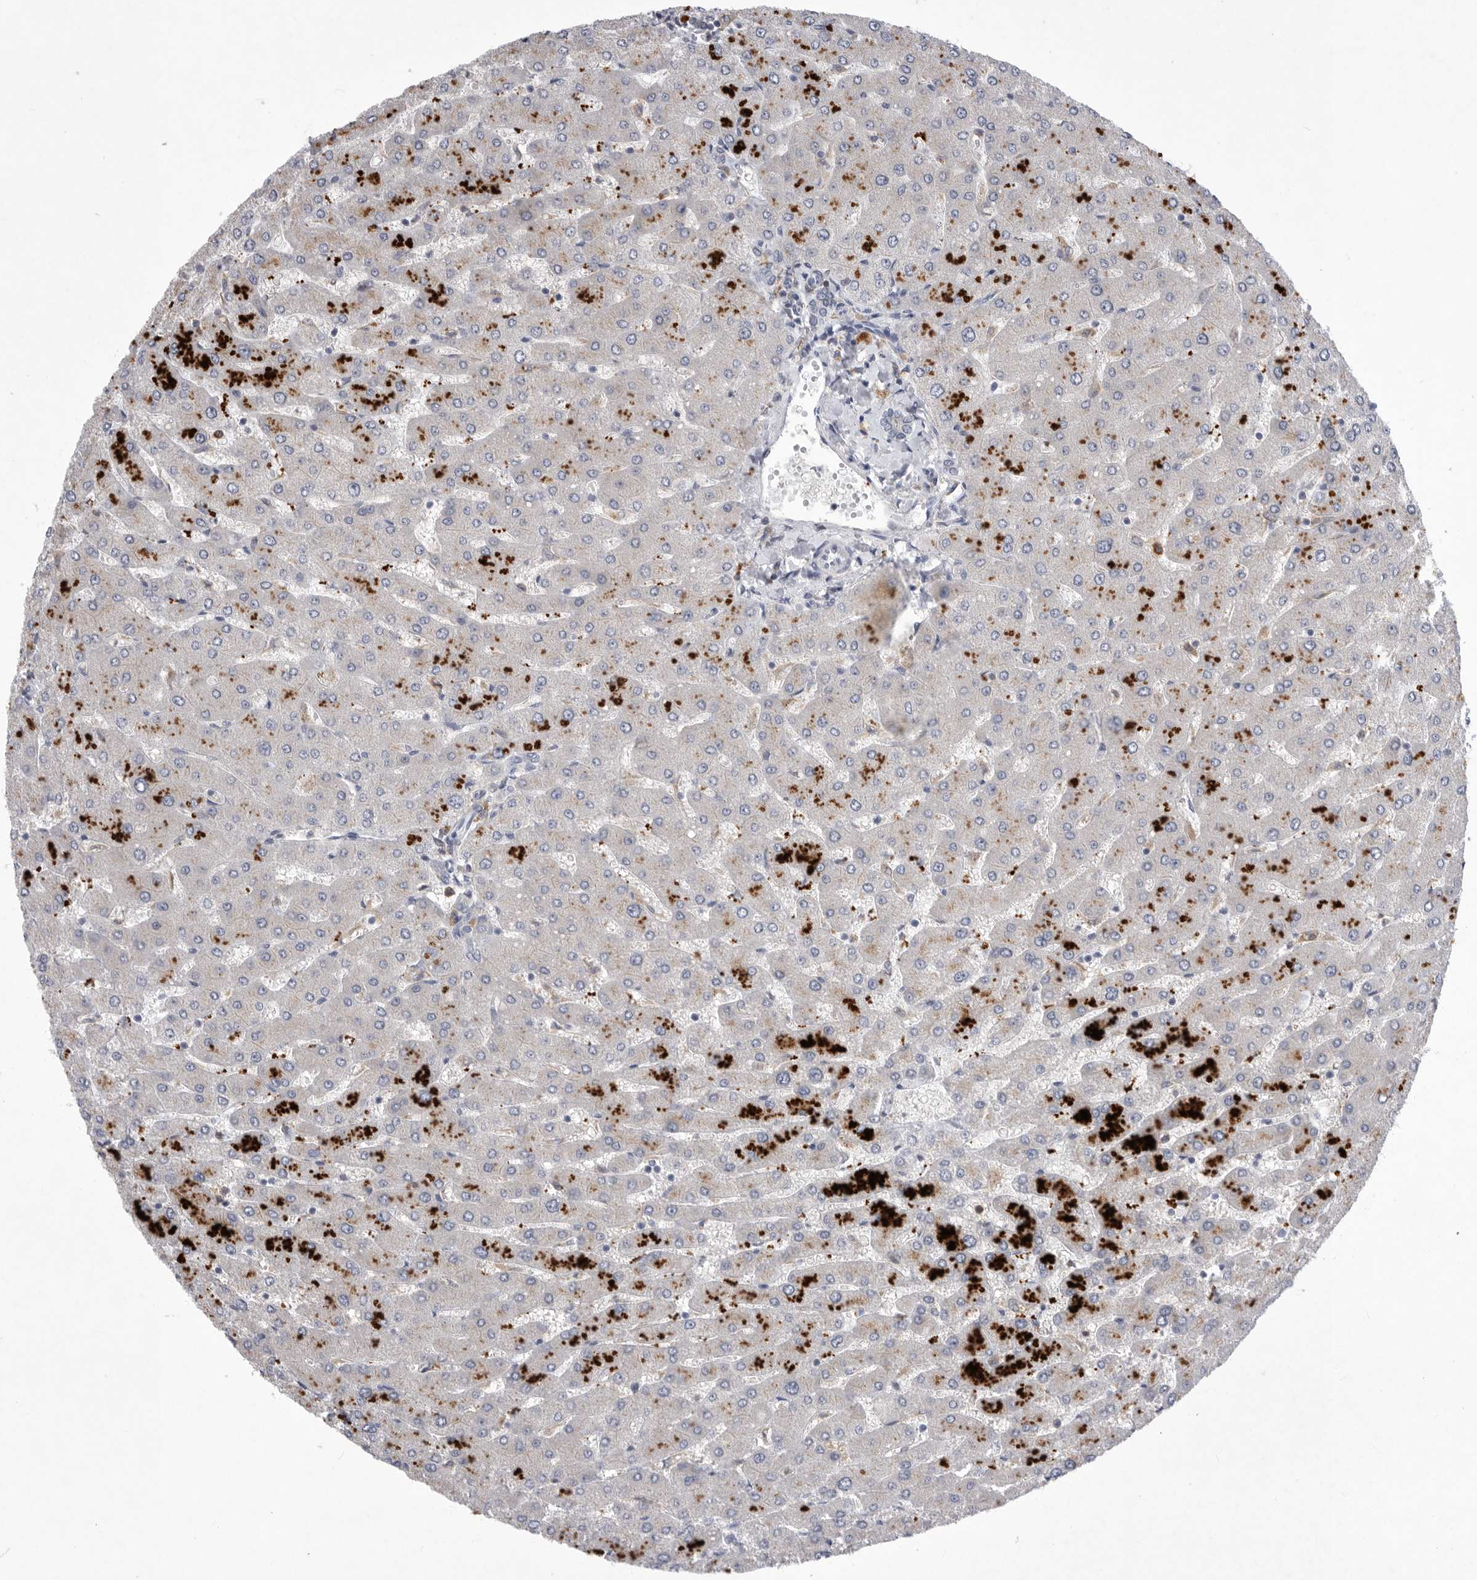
{"staining": {"intensity": "negative", "quantity": "none", "location": "none"}, "tissue": "liver", "cell_type": "Cholangiocytes", "image_type": "normal", "snomed": [{"axis": "morphology", "description": "Normal tissue, NOS"}, {"axis": "topography", "description": "Liver"}], "caption": "Immunohistochemistry (IHC) micrograph of benign human liver stained for a protein (brown), which displays no staining in cholangiocytes.", "gene": "SIGLEC10", "patient": {"sex": "male", "age": 55}}